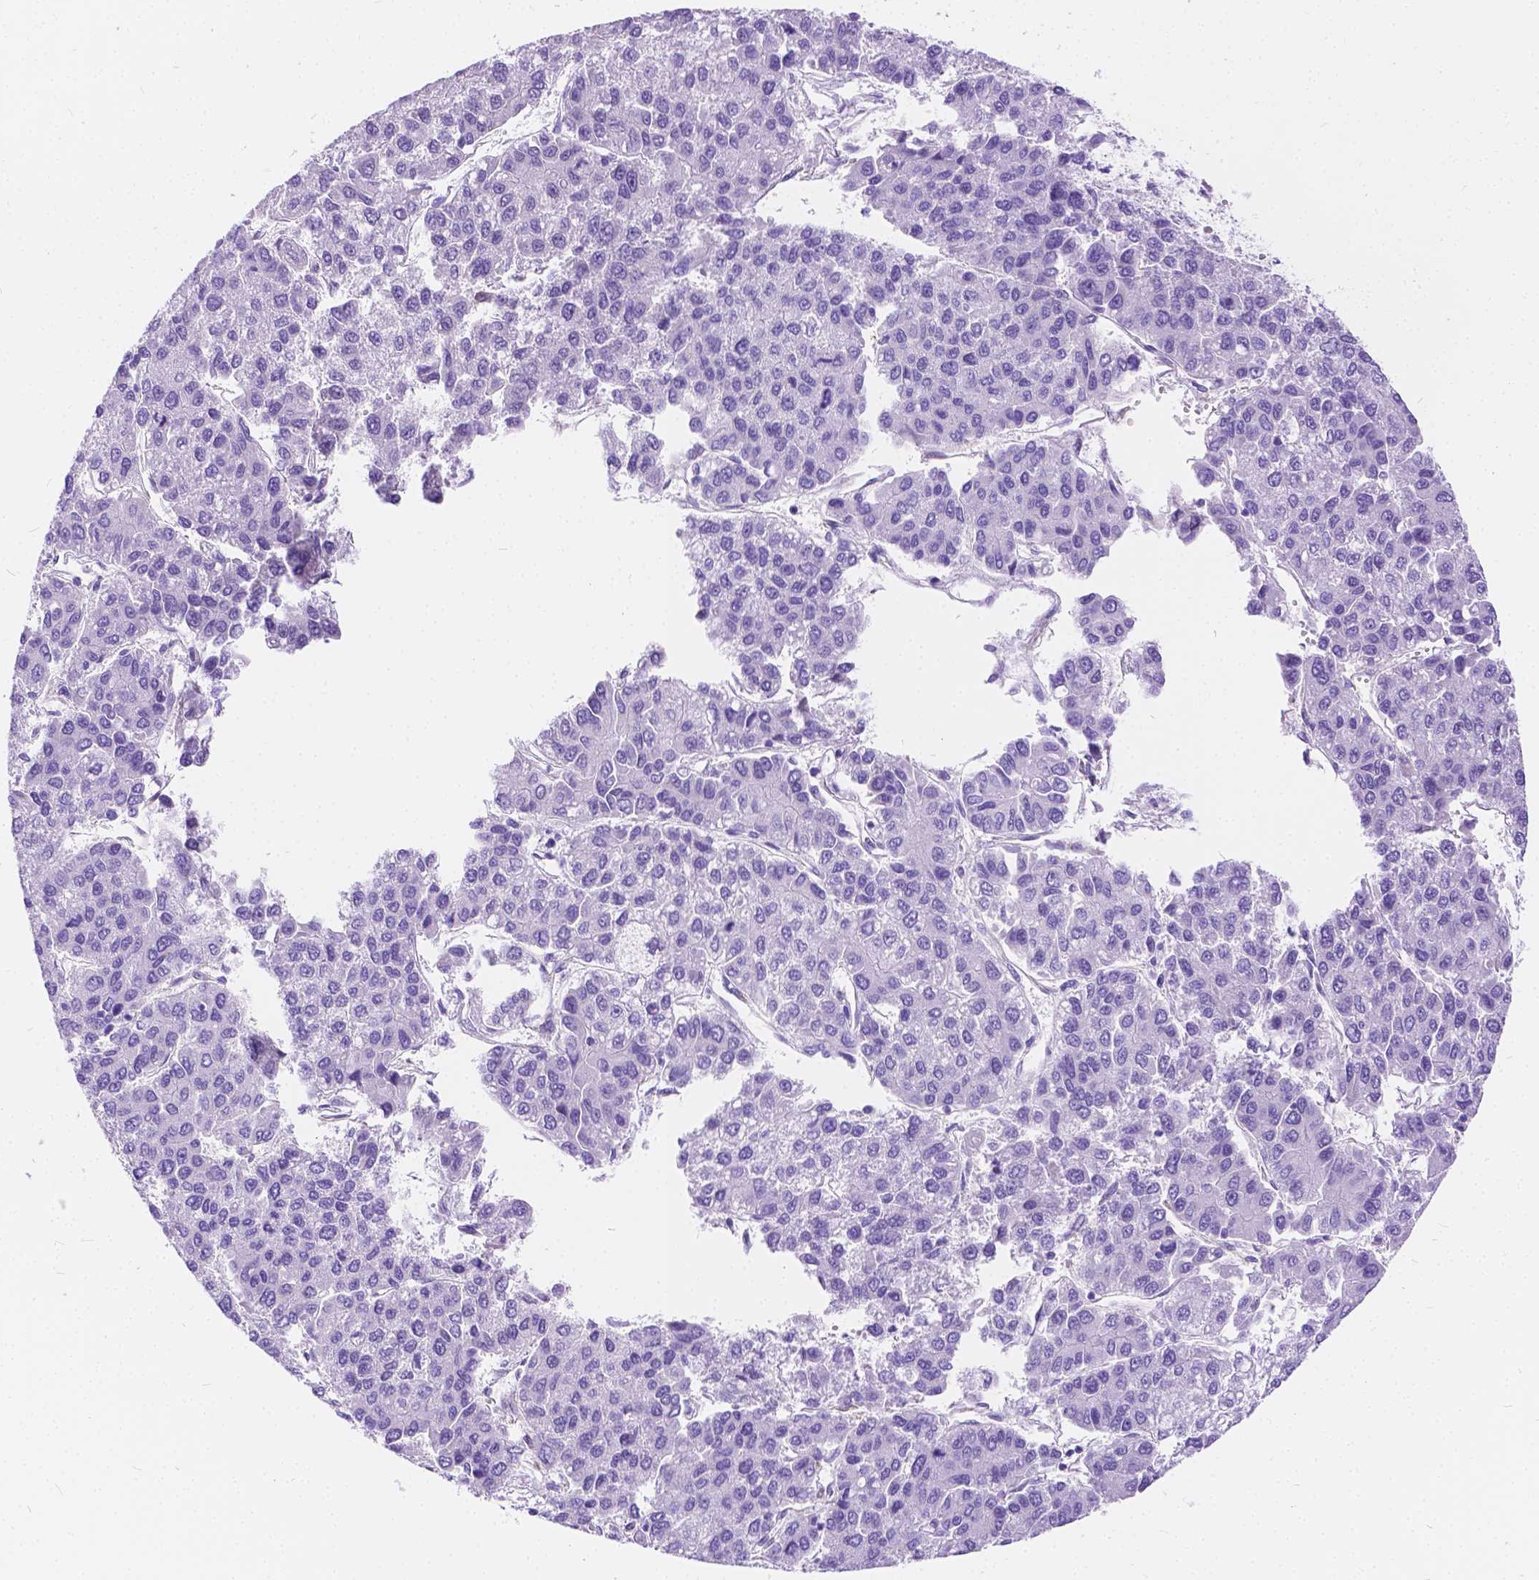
{"staining": {"intensity": "negative", "quantity": "none", "location": "none"}, "tissue": "liver cancer", "cell_type": "Tumor cells", "image_type": "cancer", "snomed": [{"axis": "morphology", "description": "Carcinoma, Hepatocellular, NOS"}, {"axis": "topography", "description": "Liver"}], "caption": "Immunohistochemical staining of liver cancer (hepatocellular carcinoma) reveals no significant expression in tumor cells.", "gene": "CHRM1", "patient": {"sex": "female", "age": 66}}